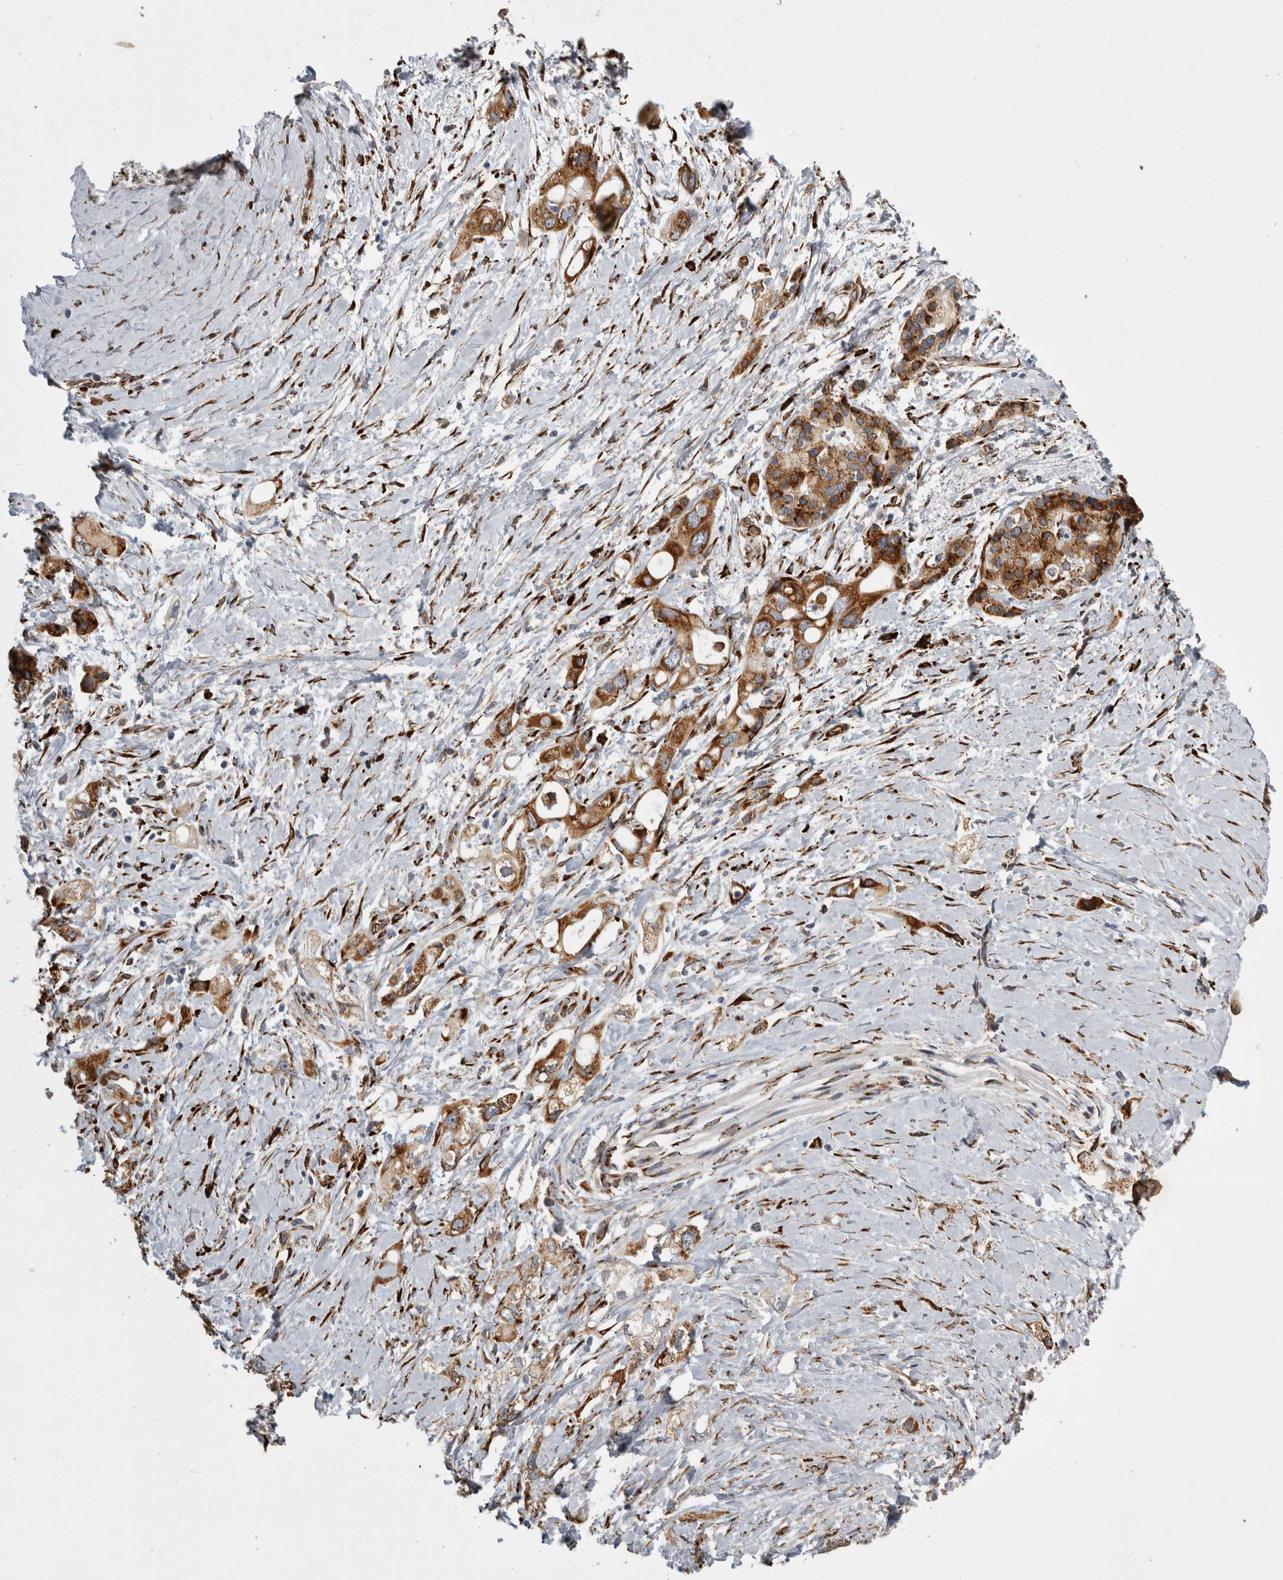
{"staining": {"intensity": "strong", "quantity": ">75%", "location": "cytoplasmic/membranous"}, "tissue": "pancreatic cancer", "cell_type": "Tumor cells", "image_type": "cancer", "snomed": [{"axis": "morphology", "description": "Adenocarcinoma, NOS"}, {"axis": "topography", "description": "Pancreas"}], "caption": "IHC staining of adenocarcinoma (pancreatic), which shows high levels of strong cytoplasmic/membranous positivity in about >75% of tumor cells indicating strong cytoplasmic/membranous protein staining. The staining was performed using DAB (brown) for protein detection and nuclei were counterstained in hematoxylin (blue).", "gene": "FHIP2B", "patient": {"sex": "female", "age": 56}}